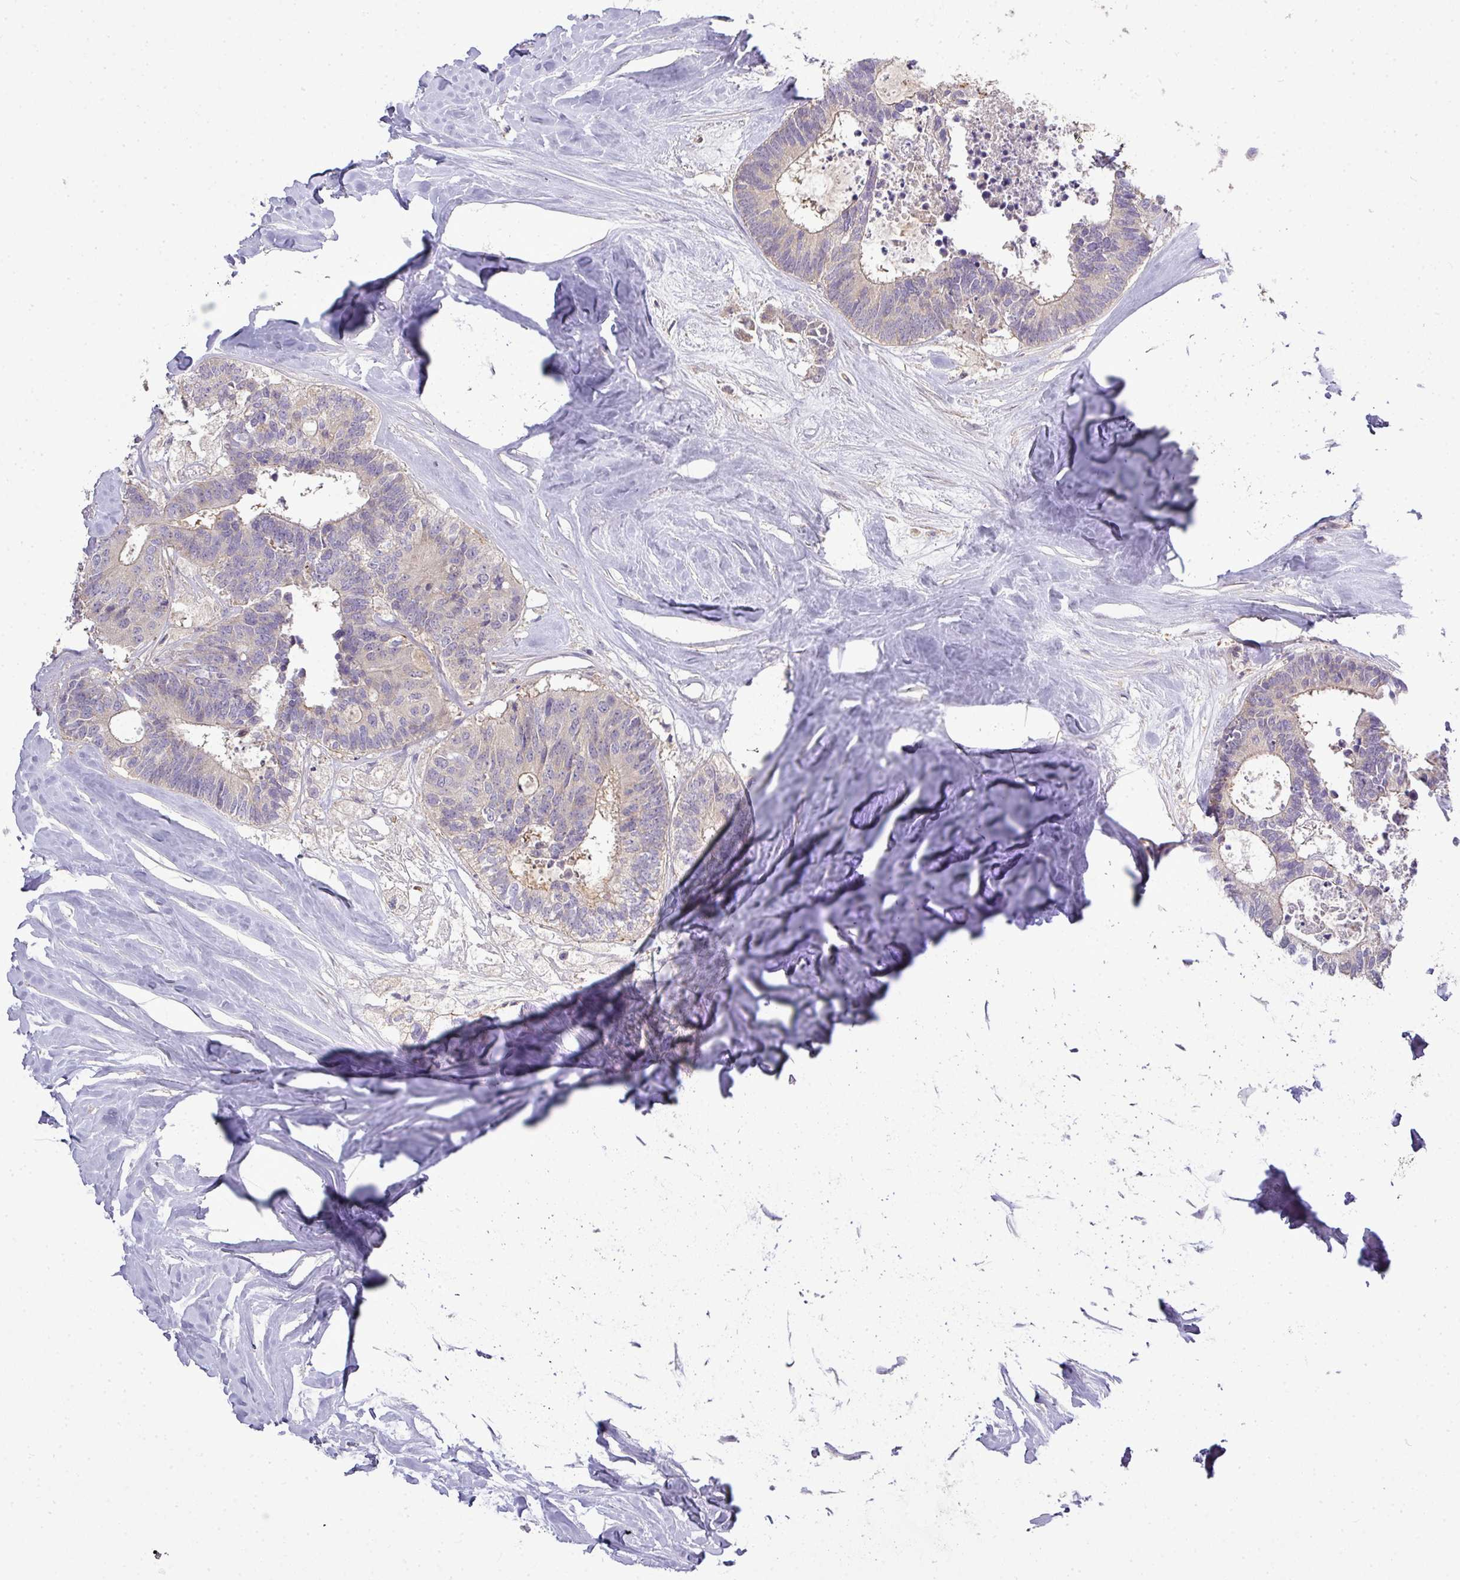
{"staining": {"intensity": "weak", "quantity": "<25%", "location": "cytoplasmic/membranous"}, "tissue": "colorectal cancer", "cell_type": "Tumor cells", "image_type": "cancer", "snomed": [{"axis": "morphology", "description": "Adenocarcinoma, NOS"}, {"axis": "topography", "description": "Colon"}, {"axis": "topography", "description": "Rectum"}], "caption": "Colorectal adenocarcinoma stained for a protein using immunohistochemistry (IHC) reveals no positivity tumor cells.", "gene": "STAT5A", "patient": {"sex": "male", "age": 57}}